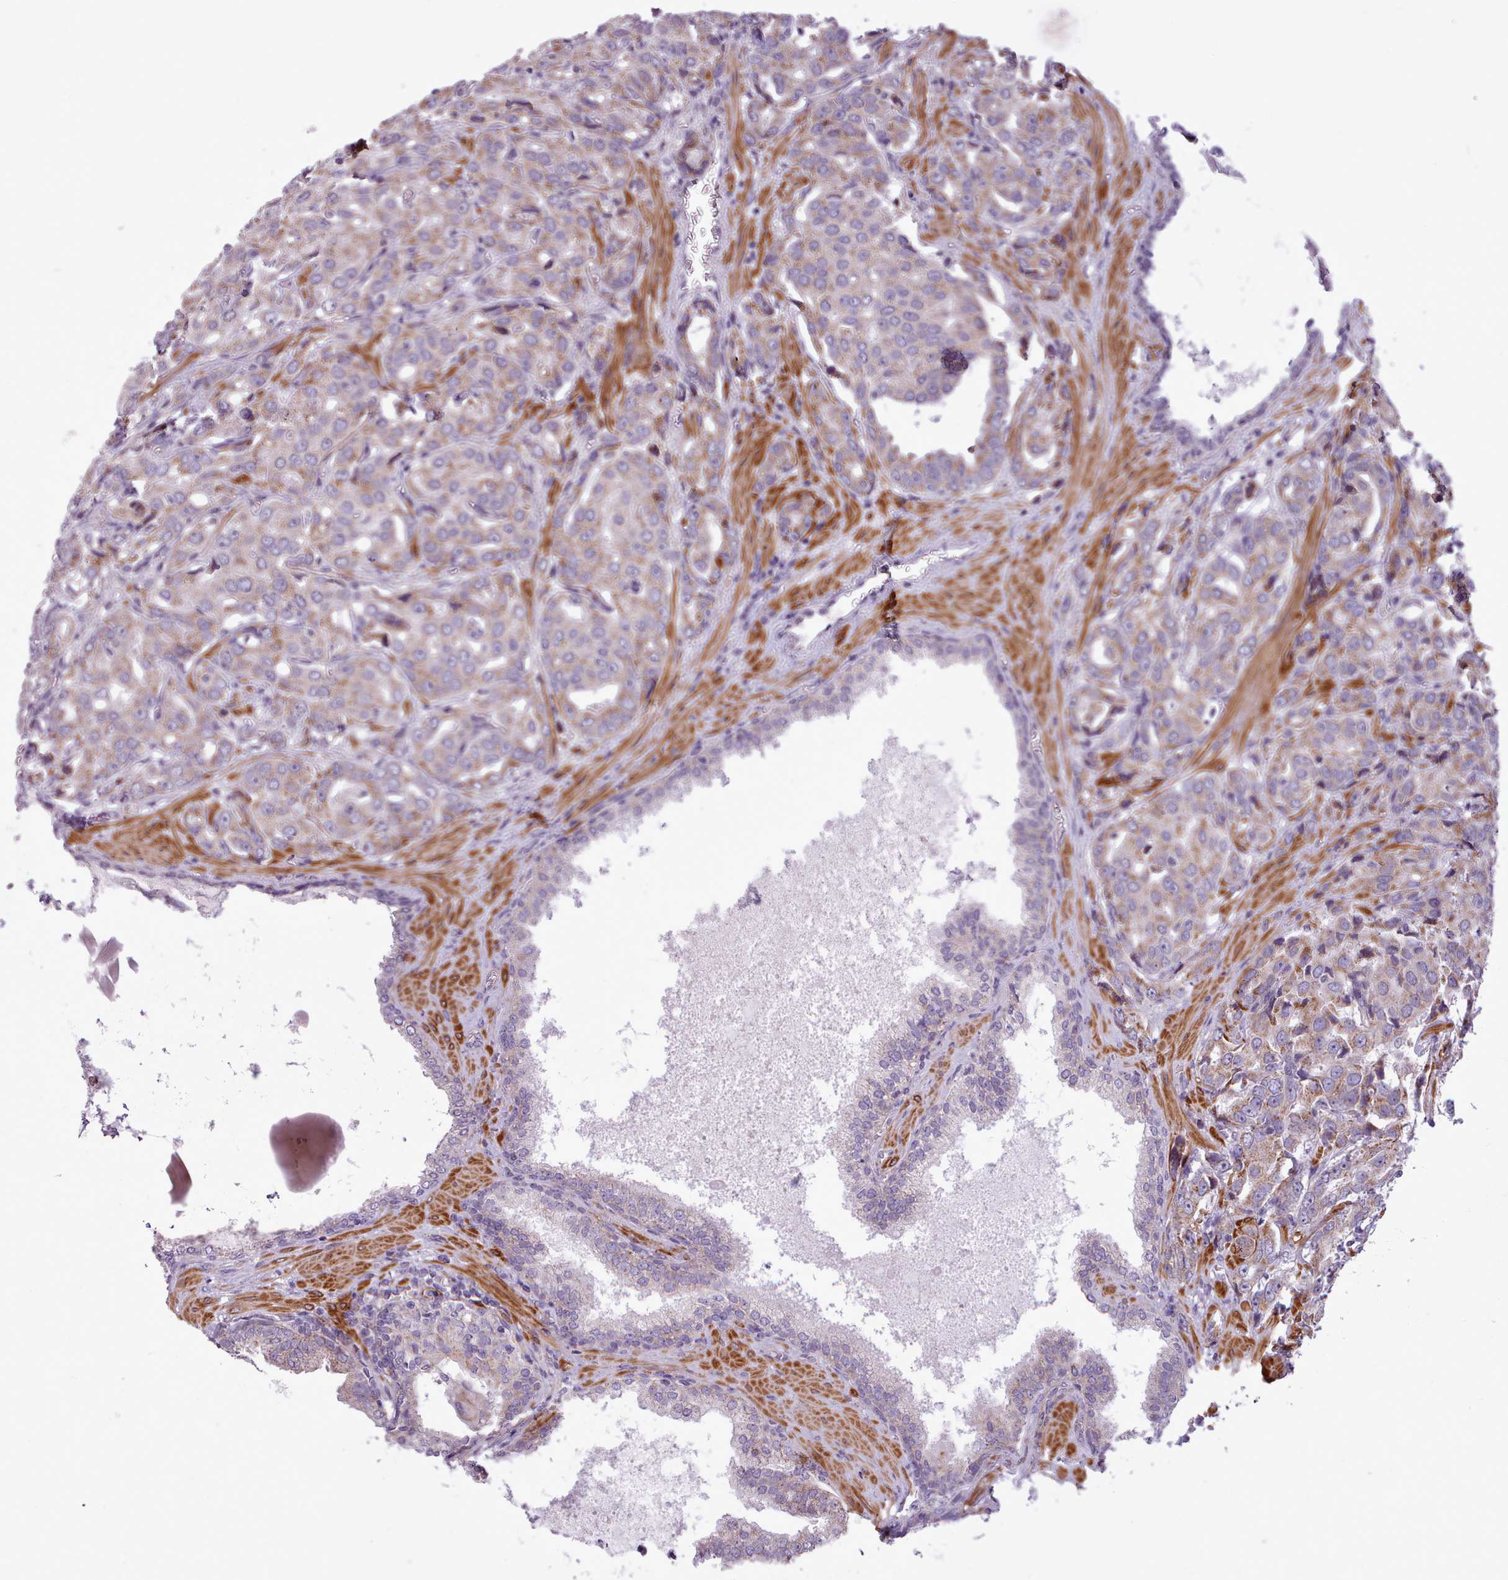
{"staining": {"intensity": "moderate", "quantity": ">75%", "location": "cytoplasmic/membranous"}, "tissue": "prostate cancer", "cell_type": "Tumor cells", "image_type": "cancer", "snomed": [{"axis": "morphology", "description": "Adenocarcinoma, High grade"}, {"axis": "topography", "description": "Prostate"}], "caption": "Moderate cytoplasmic/membranous expression for a protein is identified in about >75% of tumor cells of prostate cancer (high-grade adenocarcinoma) using immunohistochemistry.", "gene": "AVL9", "patient": {"sex": "male", "age": 68}}